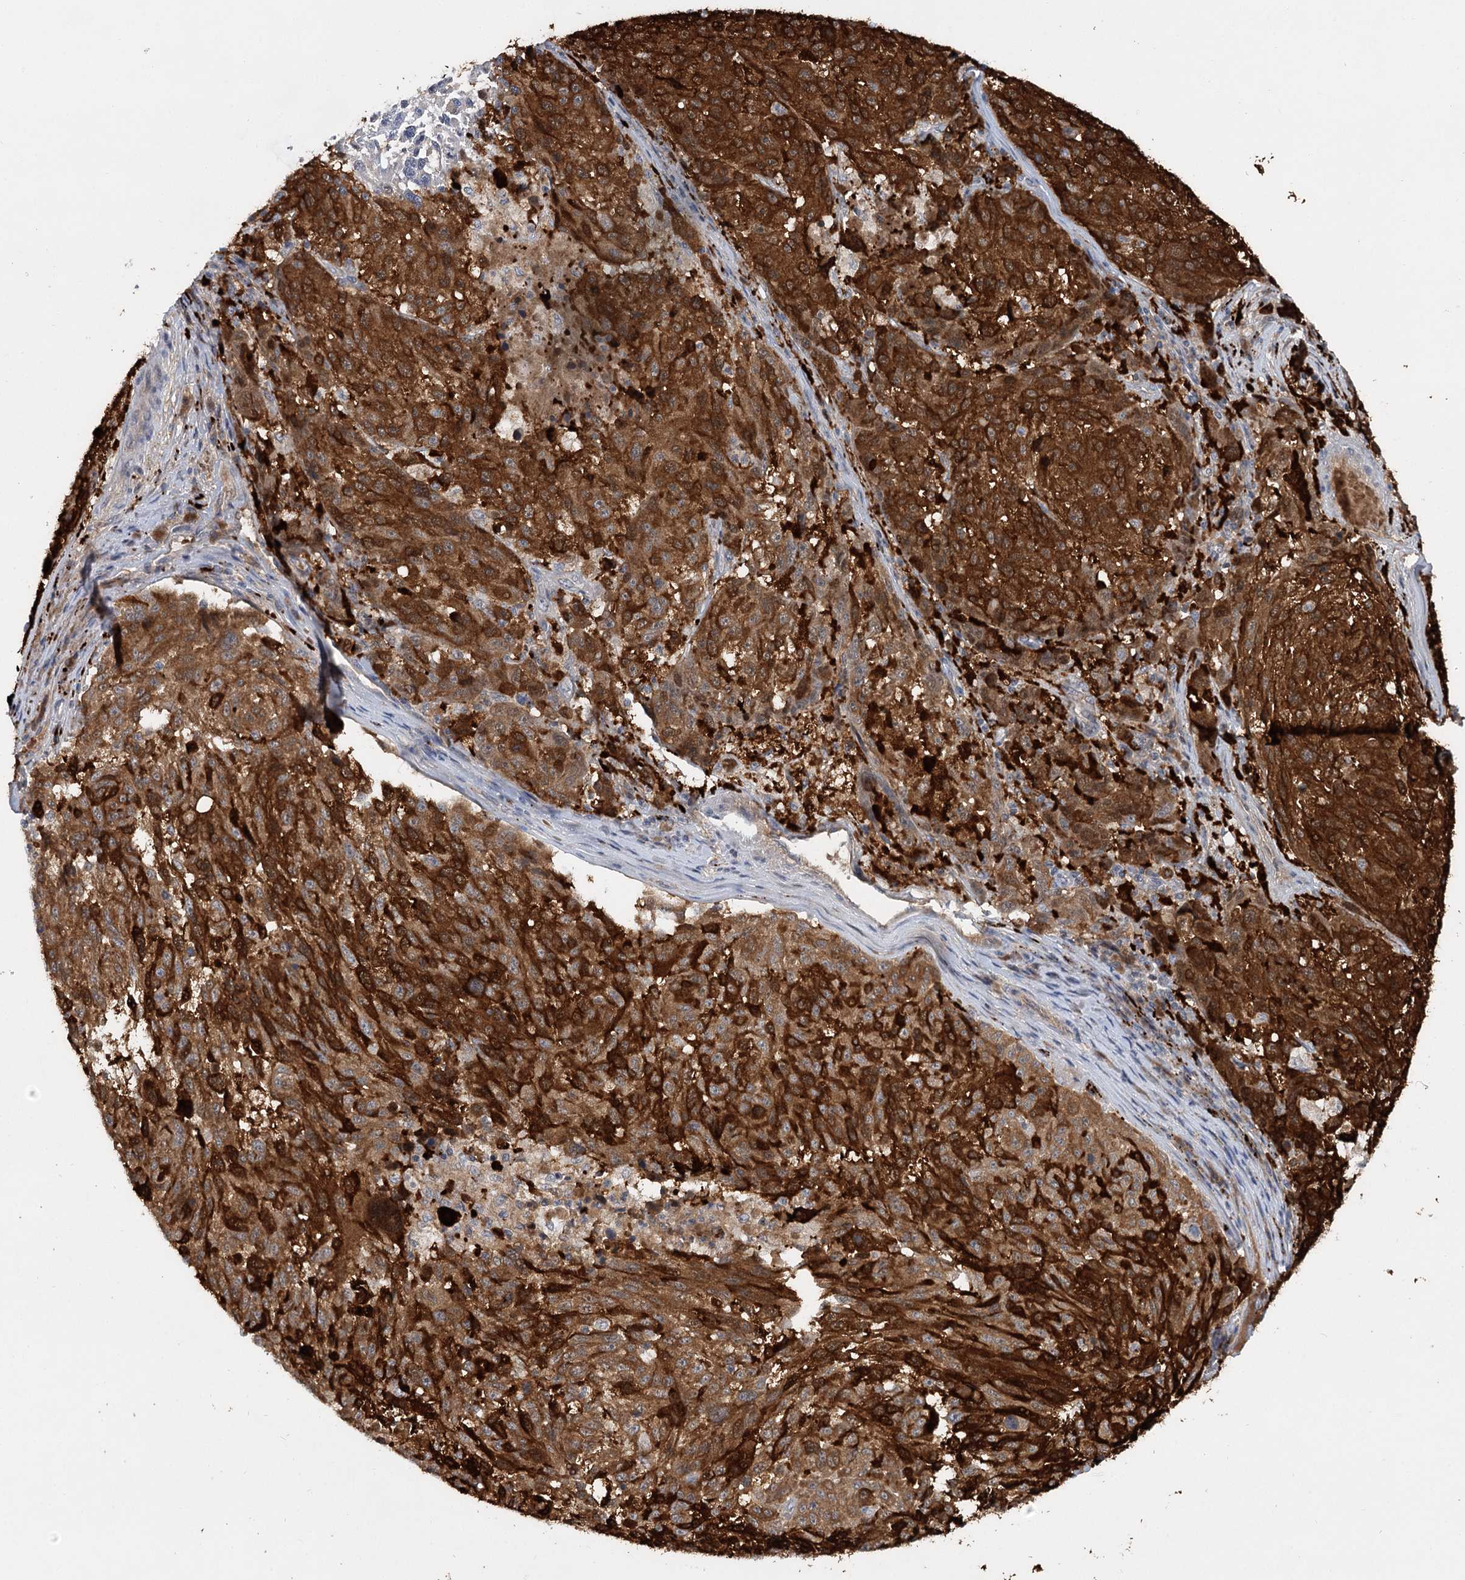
{"staining": {"intensity": "strong", "quantity": ">75%", "location": "cytoplasmic/membranous"}, "tissue": "melanoma", "cell_type": "Tumor cells", "image_type": "cancer", "snomed": [{"axis": "morphology", "description": "Malignant melanoma, NOS"}, {"axis": "topography", "description": "Skin"}], "caption": "High-magnification brightfield microscopy of malignant melanoma stained with DAB (3,3'-diaminobenzidine) (brown) and counterstained with hematoxylin (blue). tumor cells exhibit strong cytoplasmic/membranous positivity is seen in about>75% of cells.", "gene": "PYROXD2", "patient": {"sex": "male", "age": 53}}